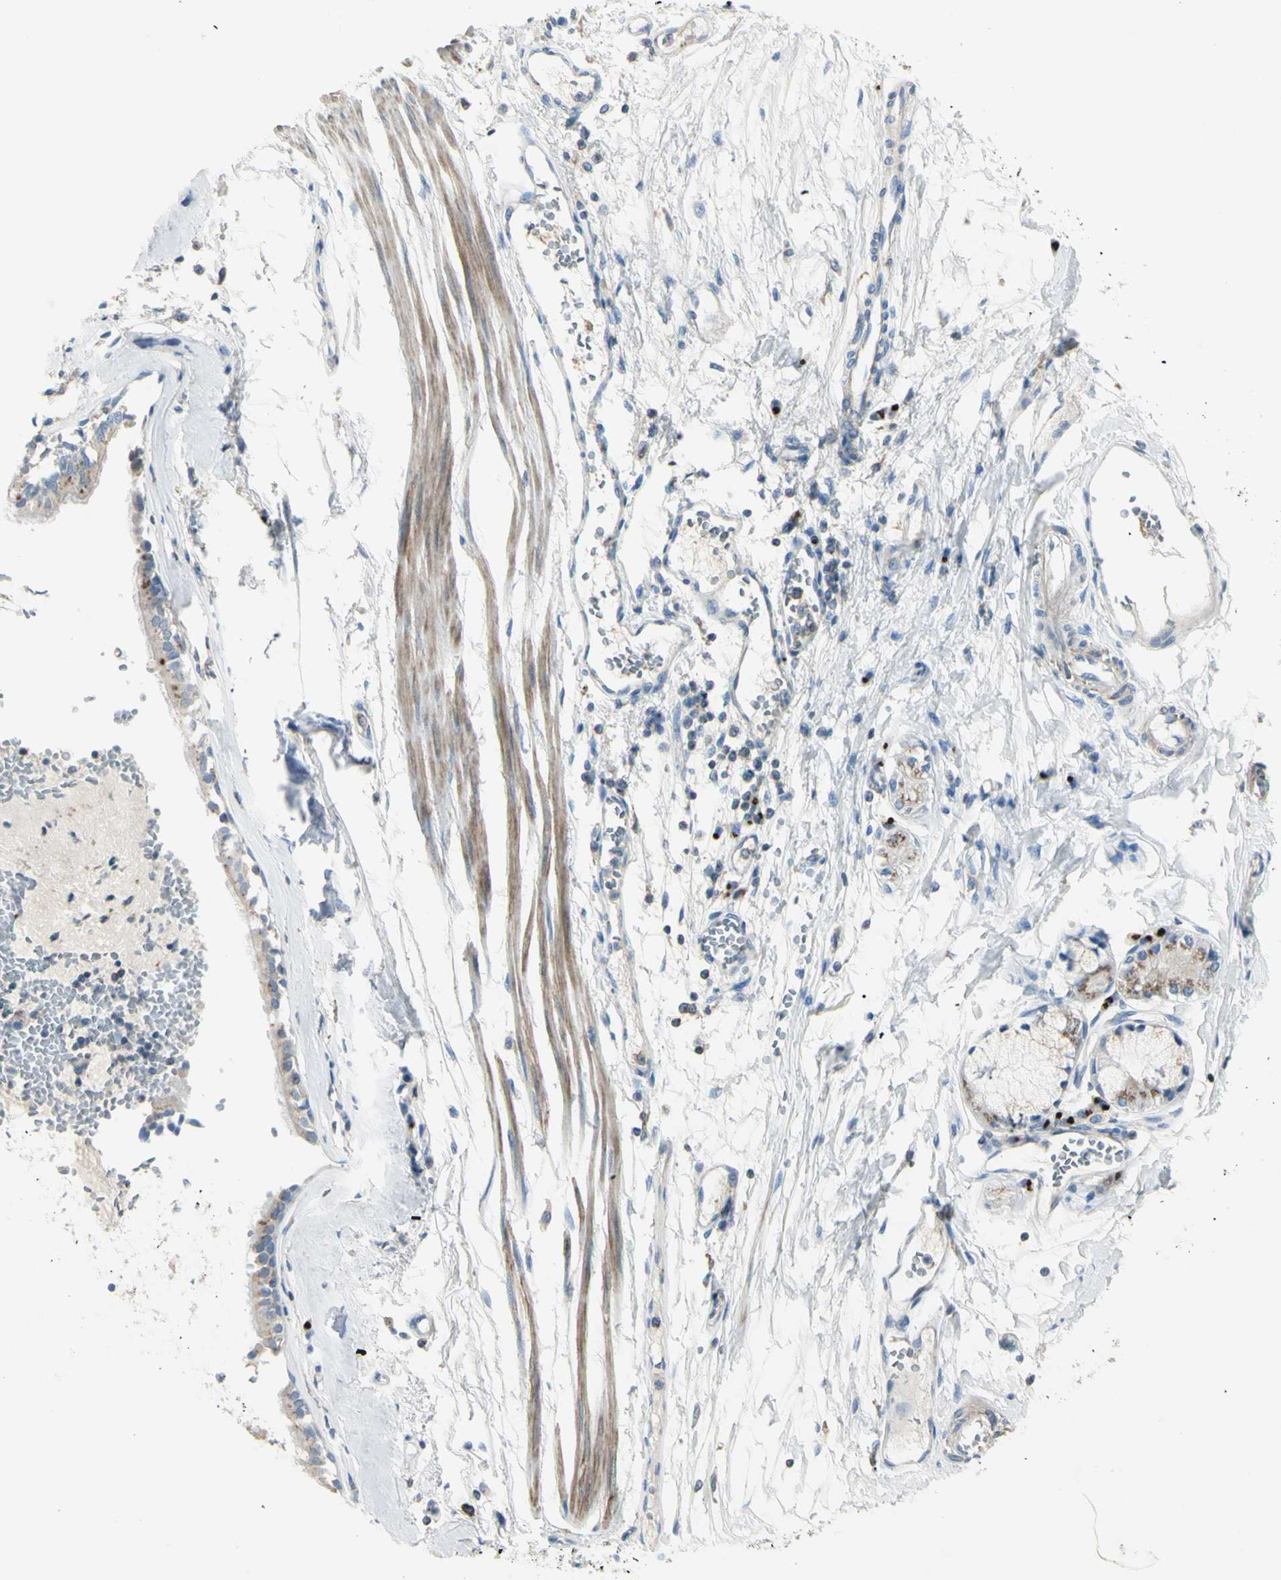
{"staining": {"intensity": "moderate", "quantity": "<25%", "location": "cytoplasmic/membranous"}, "tissue": "bronchus", "cell_type": "Respiratory epithelial cells", "image_type": "normal", "snomed": [{"axis": "morphology", "description": "Normal tissue, NOS"}, {"axis": "topography", "description": "Bronchus"}, {"axis": "topography", "description": "Lung"}], "caption": "Moderate cytoplasmic/membranous protein staining is present in approximately <25% of respiratory epithelial cells in bronchus.", "gene": "B4GALT3", "patient": {"sex": "female", "age": 56}}